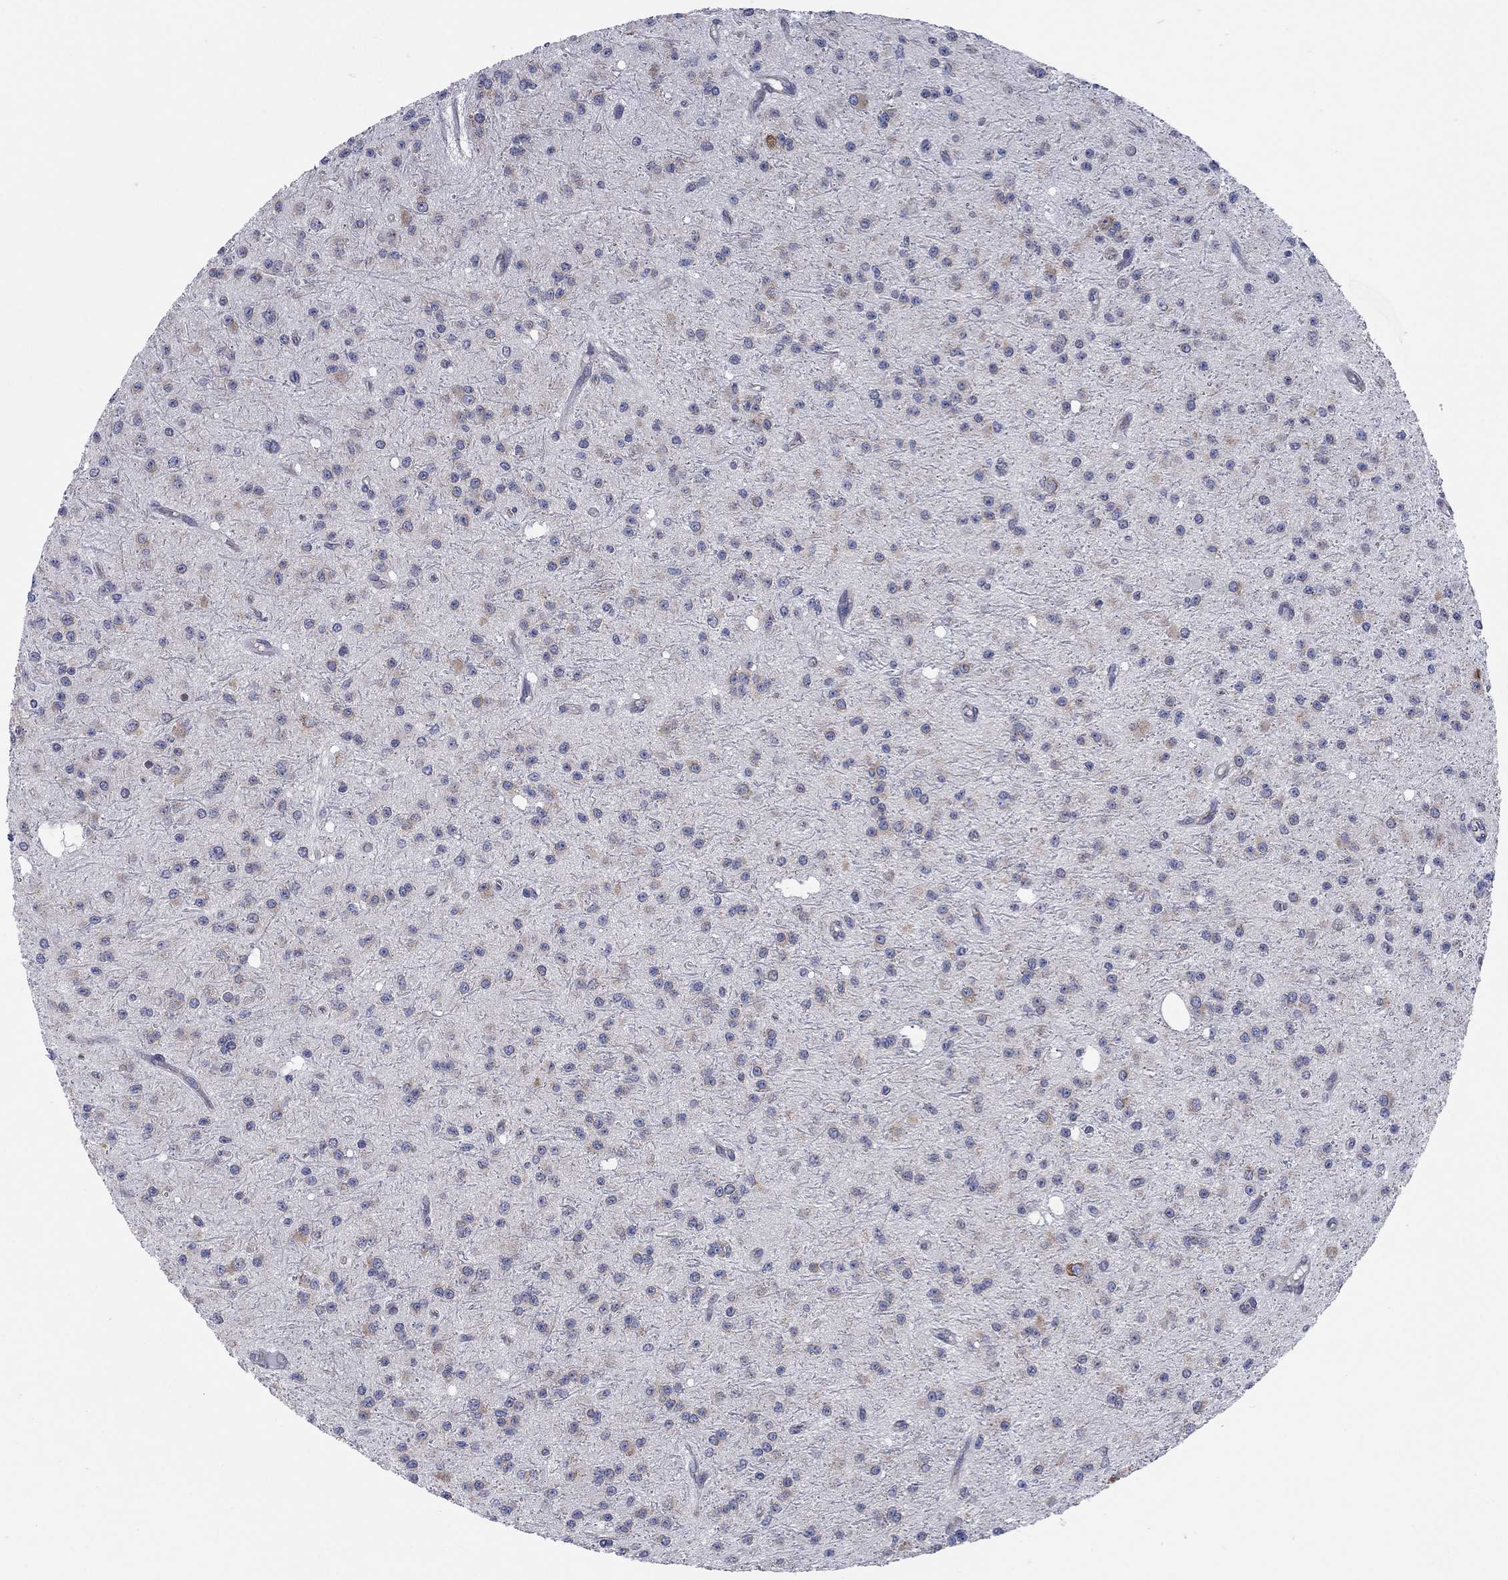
{"staining": {"intensity": "weak", "quantity": "25%-75%", "location": "cytoplasmic/membranous"}, "tissue": "glioma", "cell_type": "Tumor cells", "image_type": "cancer", "snomed": [{"axis": "morphology", "description": "Glioma, malignant, Low grade"}, {"axis": "topography", "description": "Brain"}], "caption": "Tumor cells exhibit weak cytoplasmic/membranous positivity in about 25%-75% of cells in glioma. The protein of interest is shown in brown color, while the nuclei are stained blue.", "gene": "TMEM59", "patient": {"sex": "male", "age": 27}}